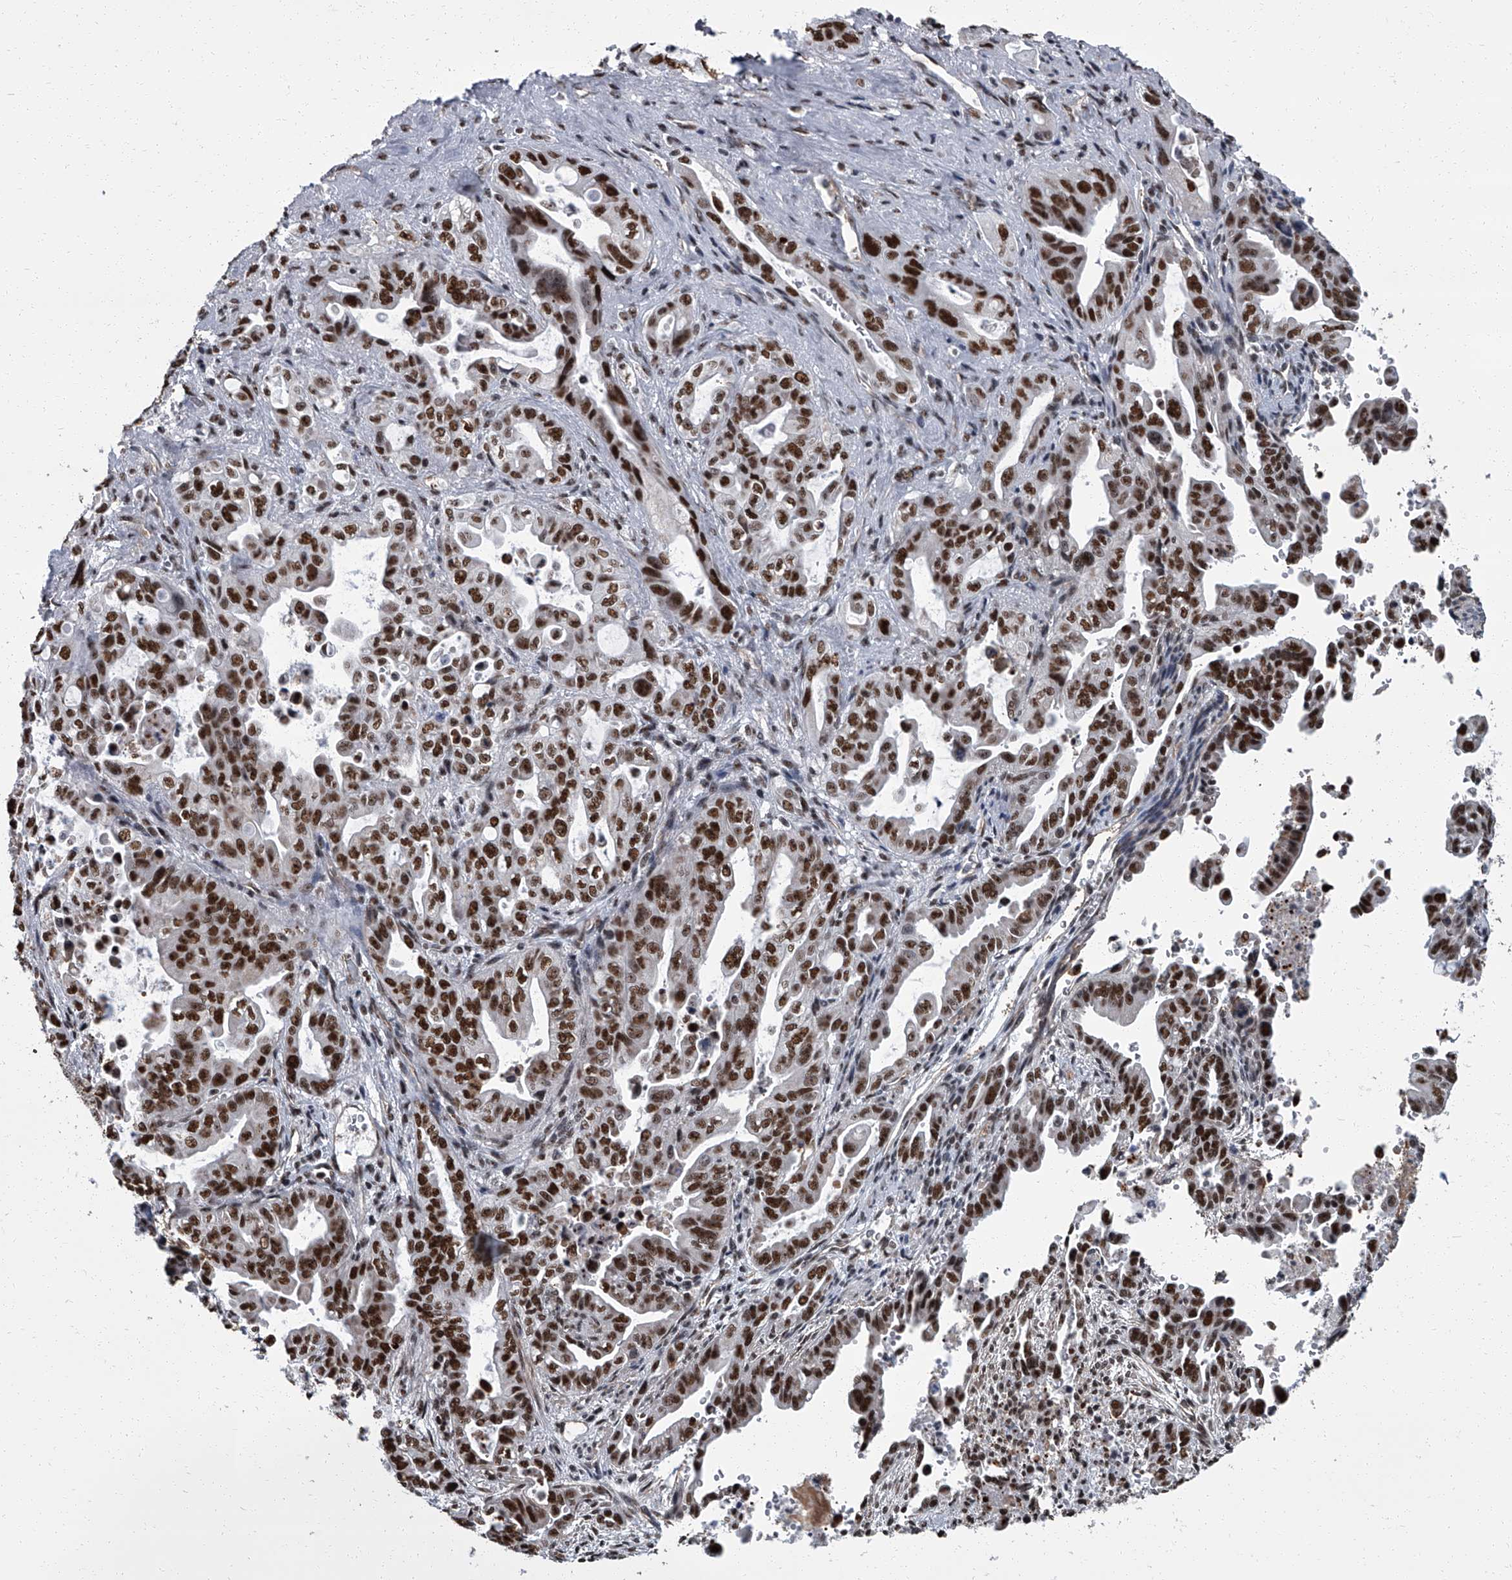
{"staining": {"intensity": "strong", "quantity": ">75%", "location": "nuclear"}, "tissue": "pancreatic cancer", "cell_type": "Tumor cells", "image_type": "cancer", "snomed": [{"axis": "morphology", "description": "Adenocarcinoma, NOS"}, {"axis": "topography", "description": "Pancreas"}], "caption": "Pancreatic adenocarcinoma stained with DAB immunohistochemistry (IHC) reveals high levels of strong nuclear expression in about >75% of tumor cells.", "gene": "ZNF518B", "patient": {"sex": "male", "age": 70}}